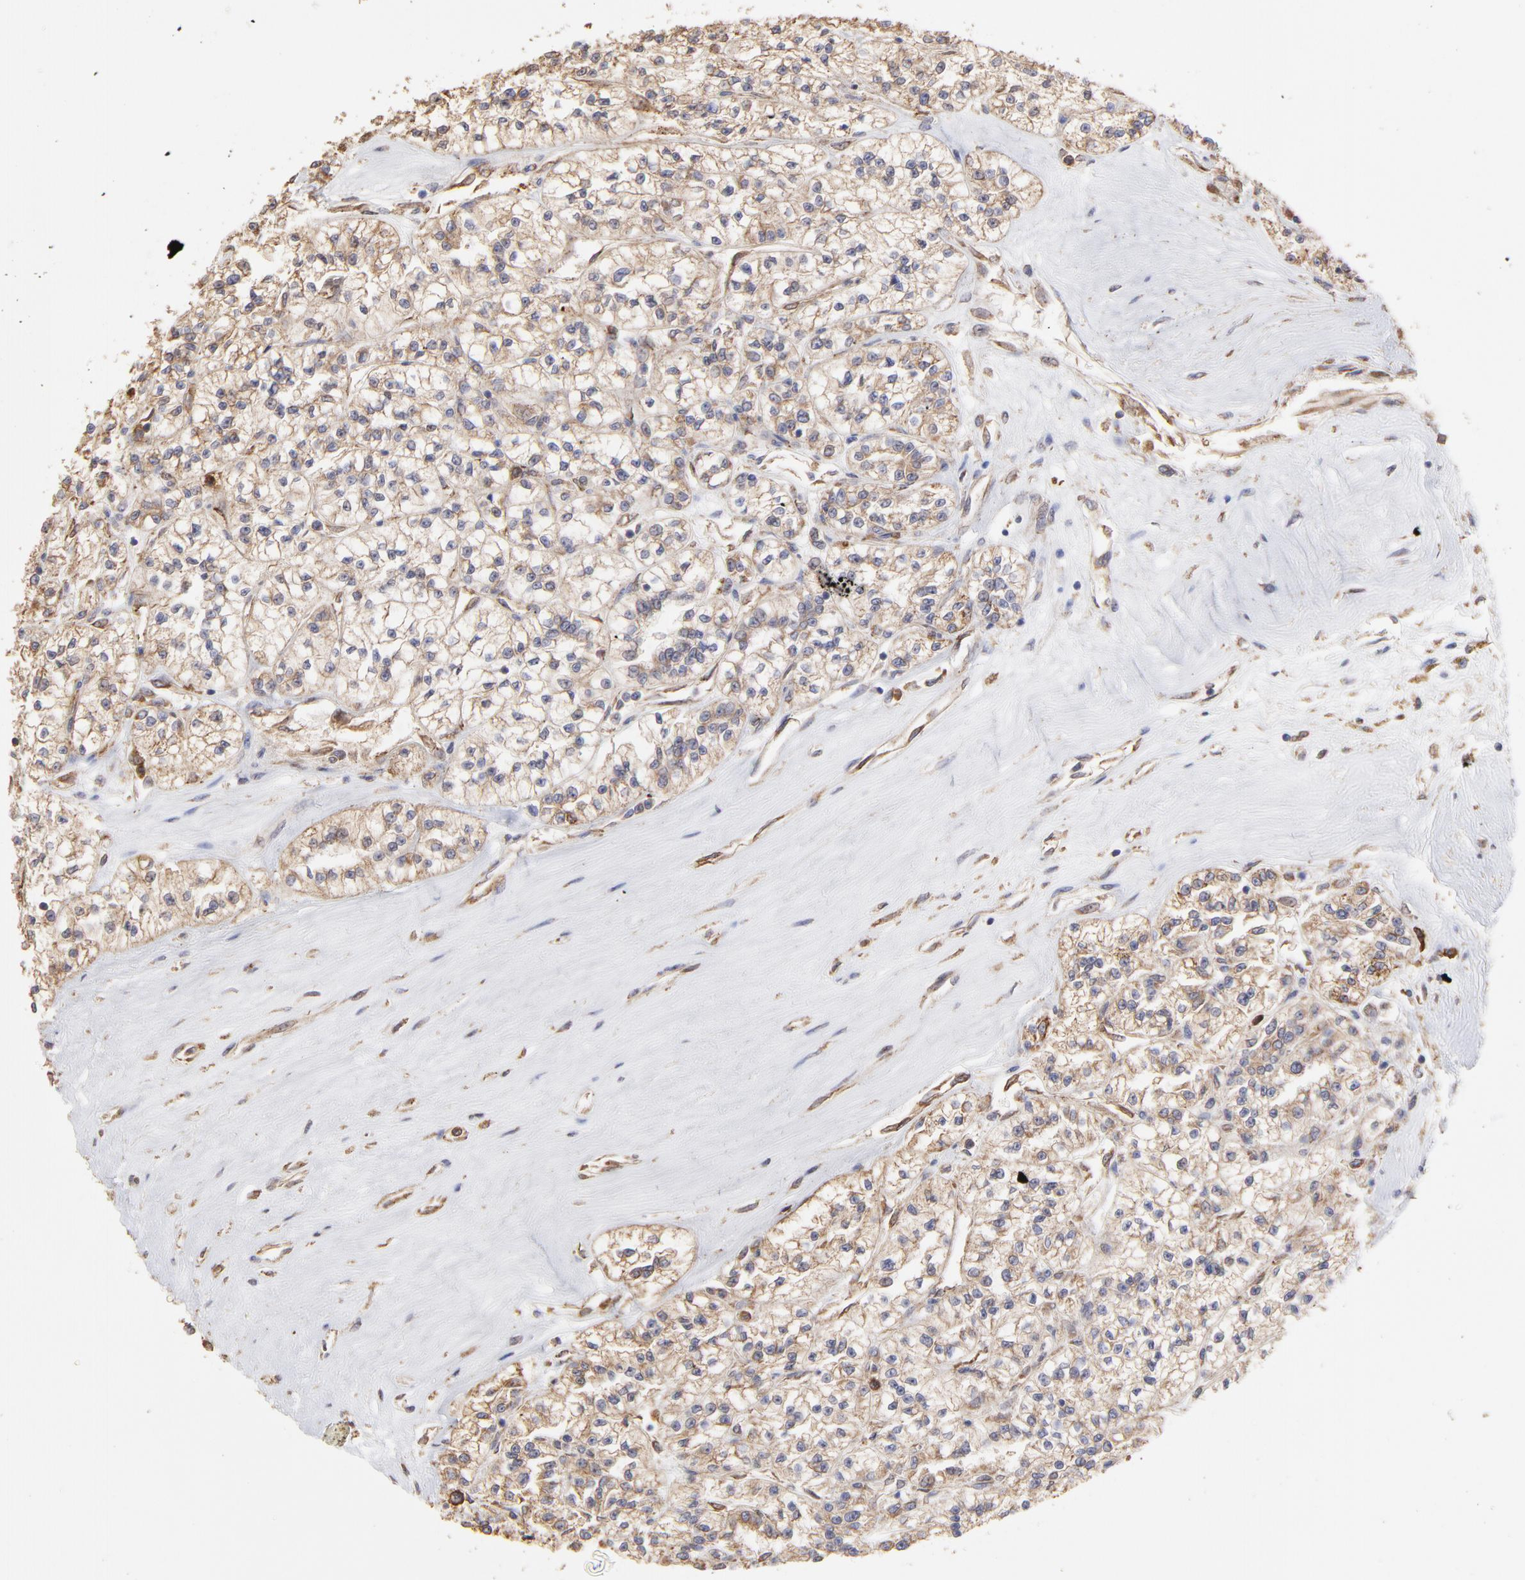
{"staining": {"intensity": "moderate", "quantity": ">75%", "location": "cytoplasmic/membranous"}, "tissue": "renal cancer", "cell_type": "Tumor cells", "image_type": "cancer", "snomed": [{"axis": "morphology", "description": "Adenocarcinoma, NOS"}, {"axis": "topography", "description": "Kidney"}], "caption": "A high-resolution image shows immunohistochemistry staining of adenocarcinoma (renal), which demonstrates moderate cytoplasmic/membranous staining in about >75% of tumor cells.", "gene": "PFKM", "patient": {"sex": "female", "age": 76}}